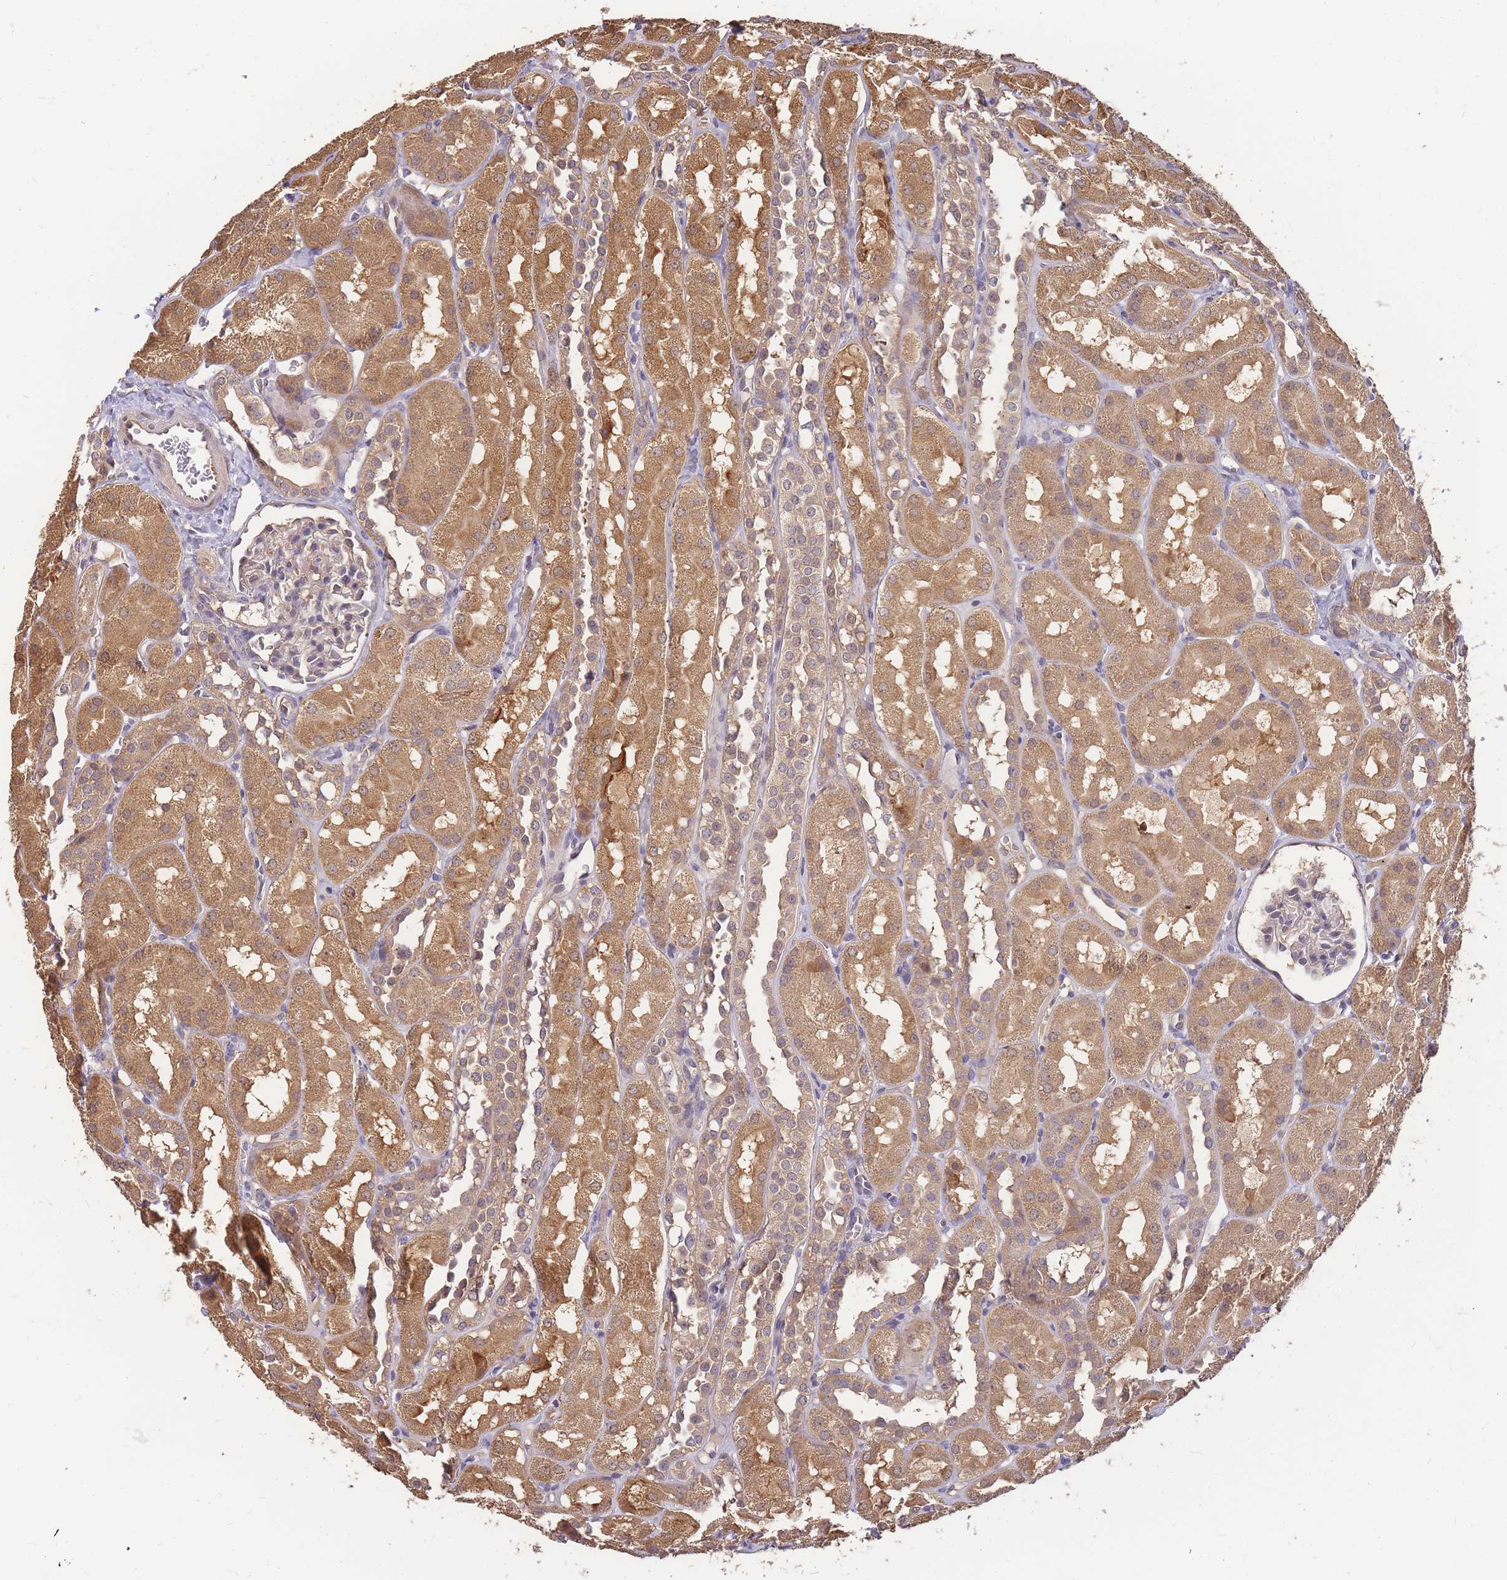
{"staining": {"intensity": "negative", "quantity": "none", "location": "none"}, "tissue": "kidney", "cell_type": "Cells in glomeruli", "image_type": "normal", "snomed": [{"axis": "morphology", "description": "Normal tissue, NOS"}, {"axis": "topography", "description": "Kidney"}, {"axis": "topography", "description": "Urinary bladder"}], "caption": "Cells in glomeruli show no significant expression in normal kidney.", "gene": "CDKN2AIPNL", "patient": {"sex": "male", "age": 16}}